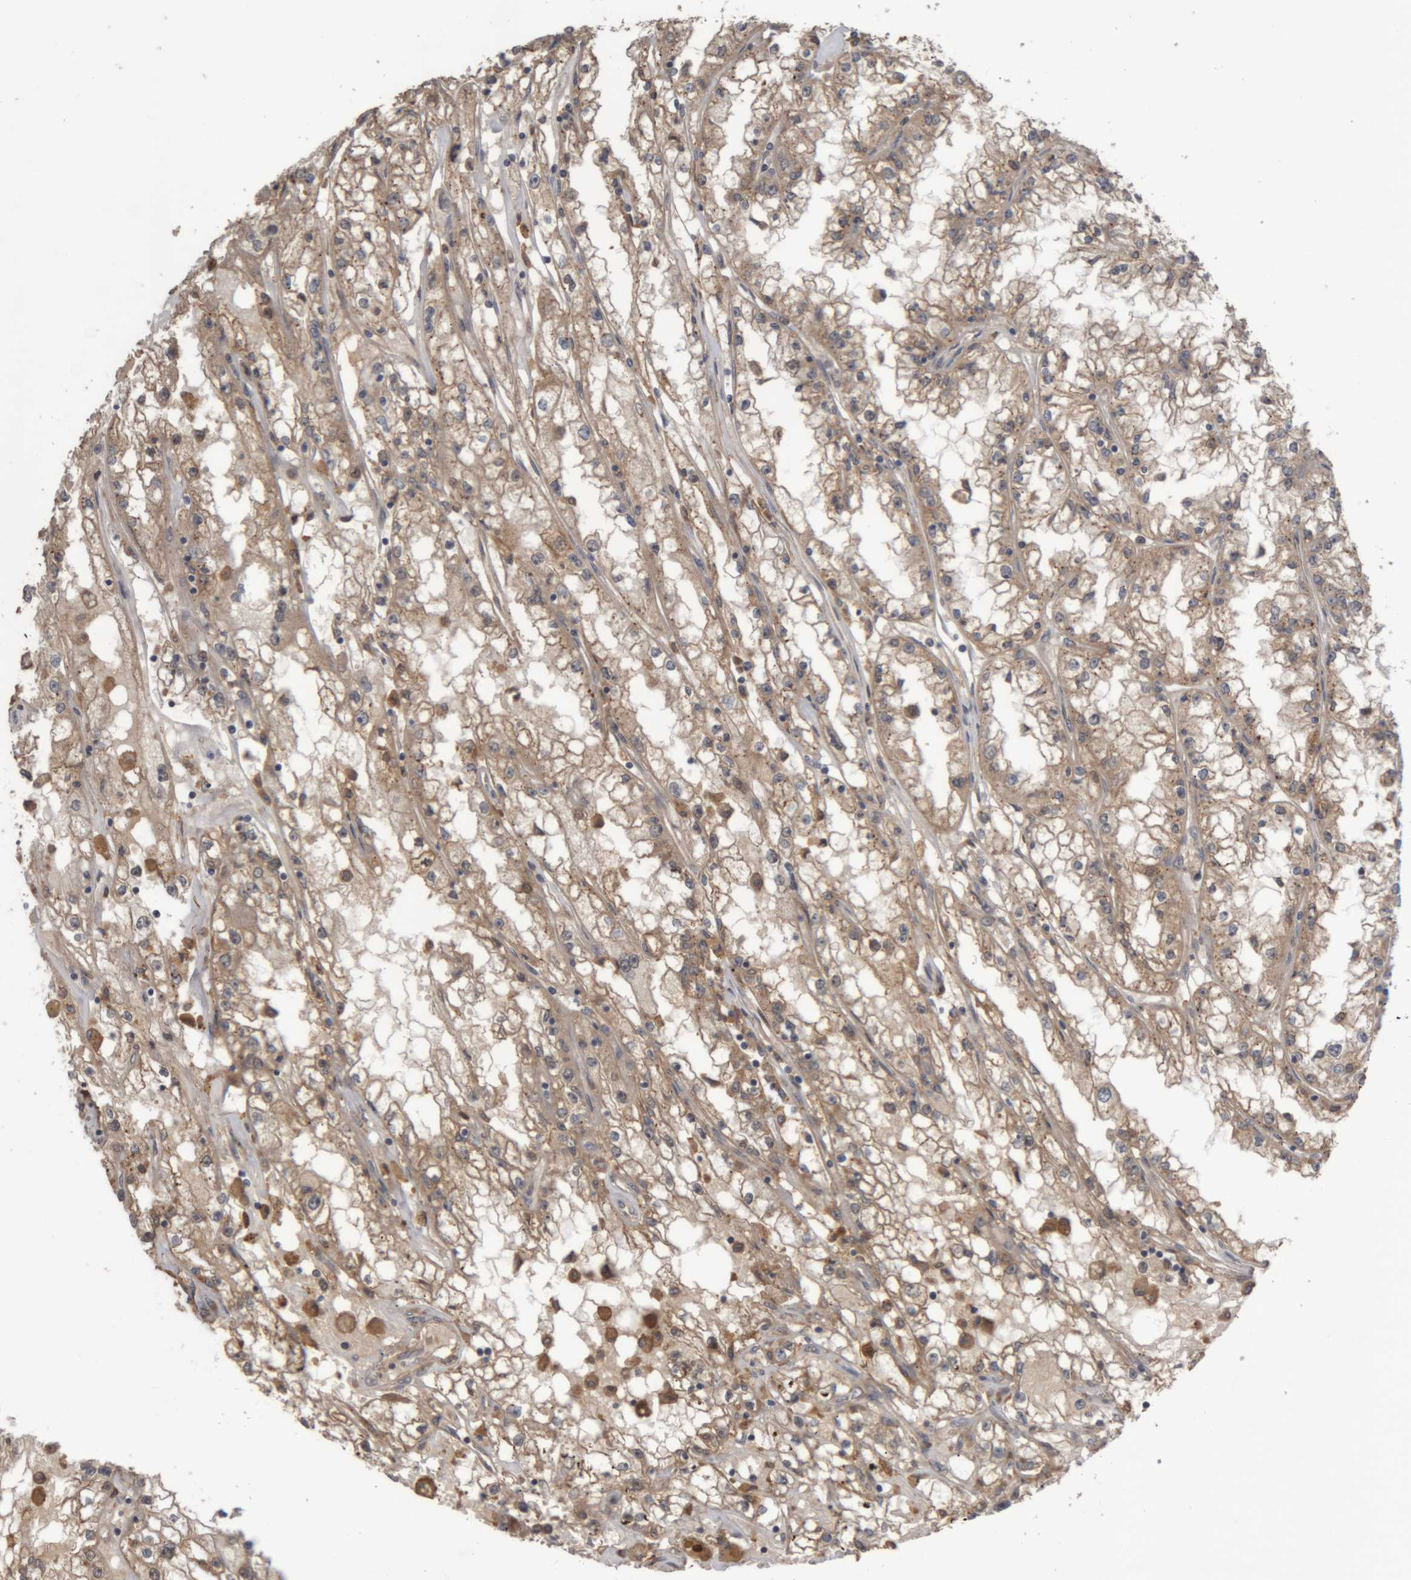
{"staining": {"intensity": "moderate", "quantity": ">75%", "location": "cytoplasmic/membranous"}, "tissue": "renal cancer", "cell_type": "Tumor cells", "image_type": "cancer", "snomed": [{"axis": "morphology", "description": "Adenocarcinoma, NOS"}, {"axis": "topography", "description": "Kidney"}], "caption": "Immunohistochemical staining of human adenocarcinoma (renal) displays medium levels of moderate cytoplasmic/membranous expression in approximately >75% of tumor cells.", "gene": "TMED7", "patient": {"sex": "male", "age": 56}}